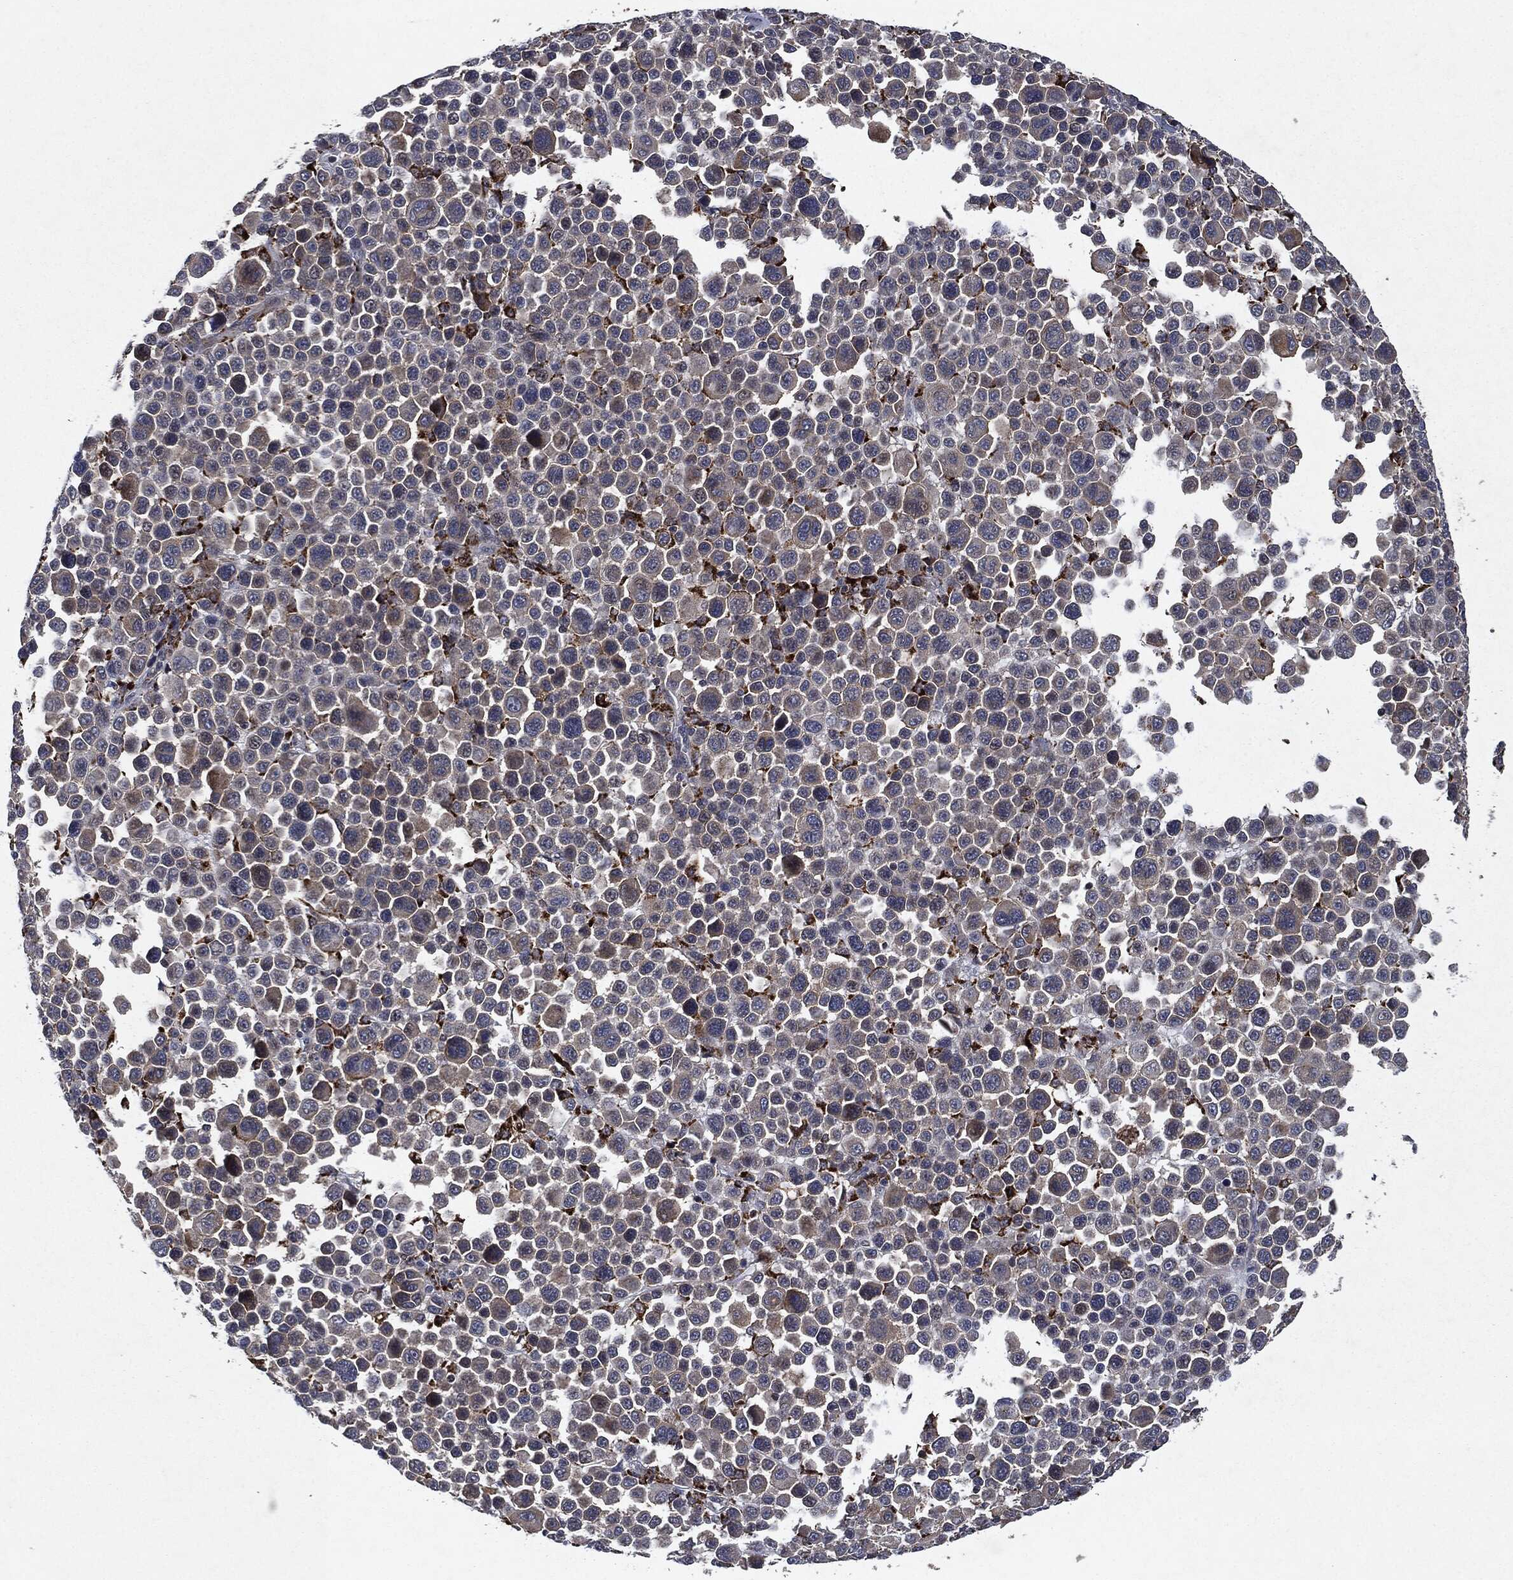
{"staining": {"intensity": "negative", "quantity": "none", "location": "none"}, "tissue": "melanoma", "cell_type": "Tumor cells", "image_type": "cancer", "snomed": [{"axis": "morphology", "description": "Malignant melanoma, NOS"}, {"axis": "topography", "description": "Skin"}], "caption": "This is a histopathology image of immunohistochemistry (IHC) staining of melanoma, which shows no expression in tumor cells.", "gene": "SLC31A2", "patient": {"sex": "female", "age": 57}}